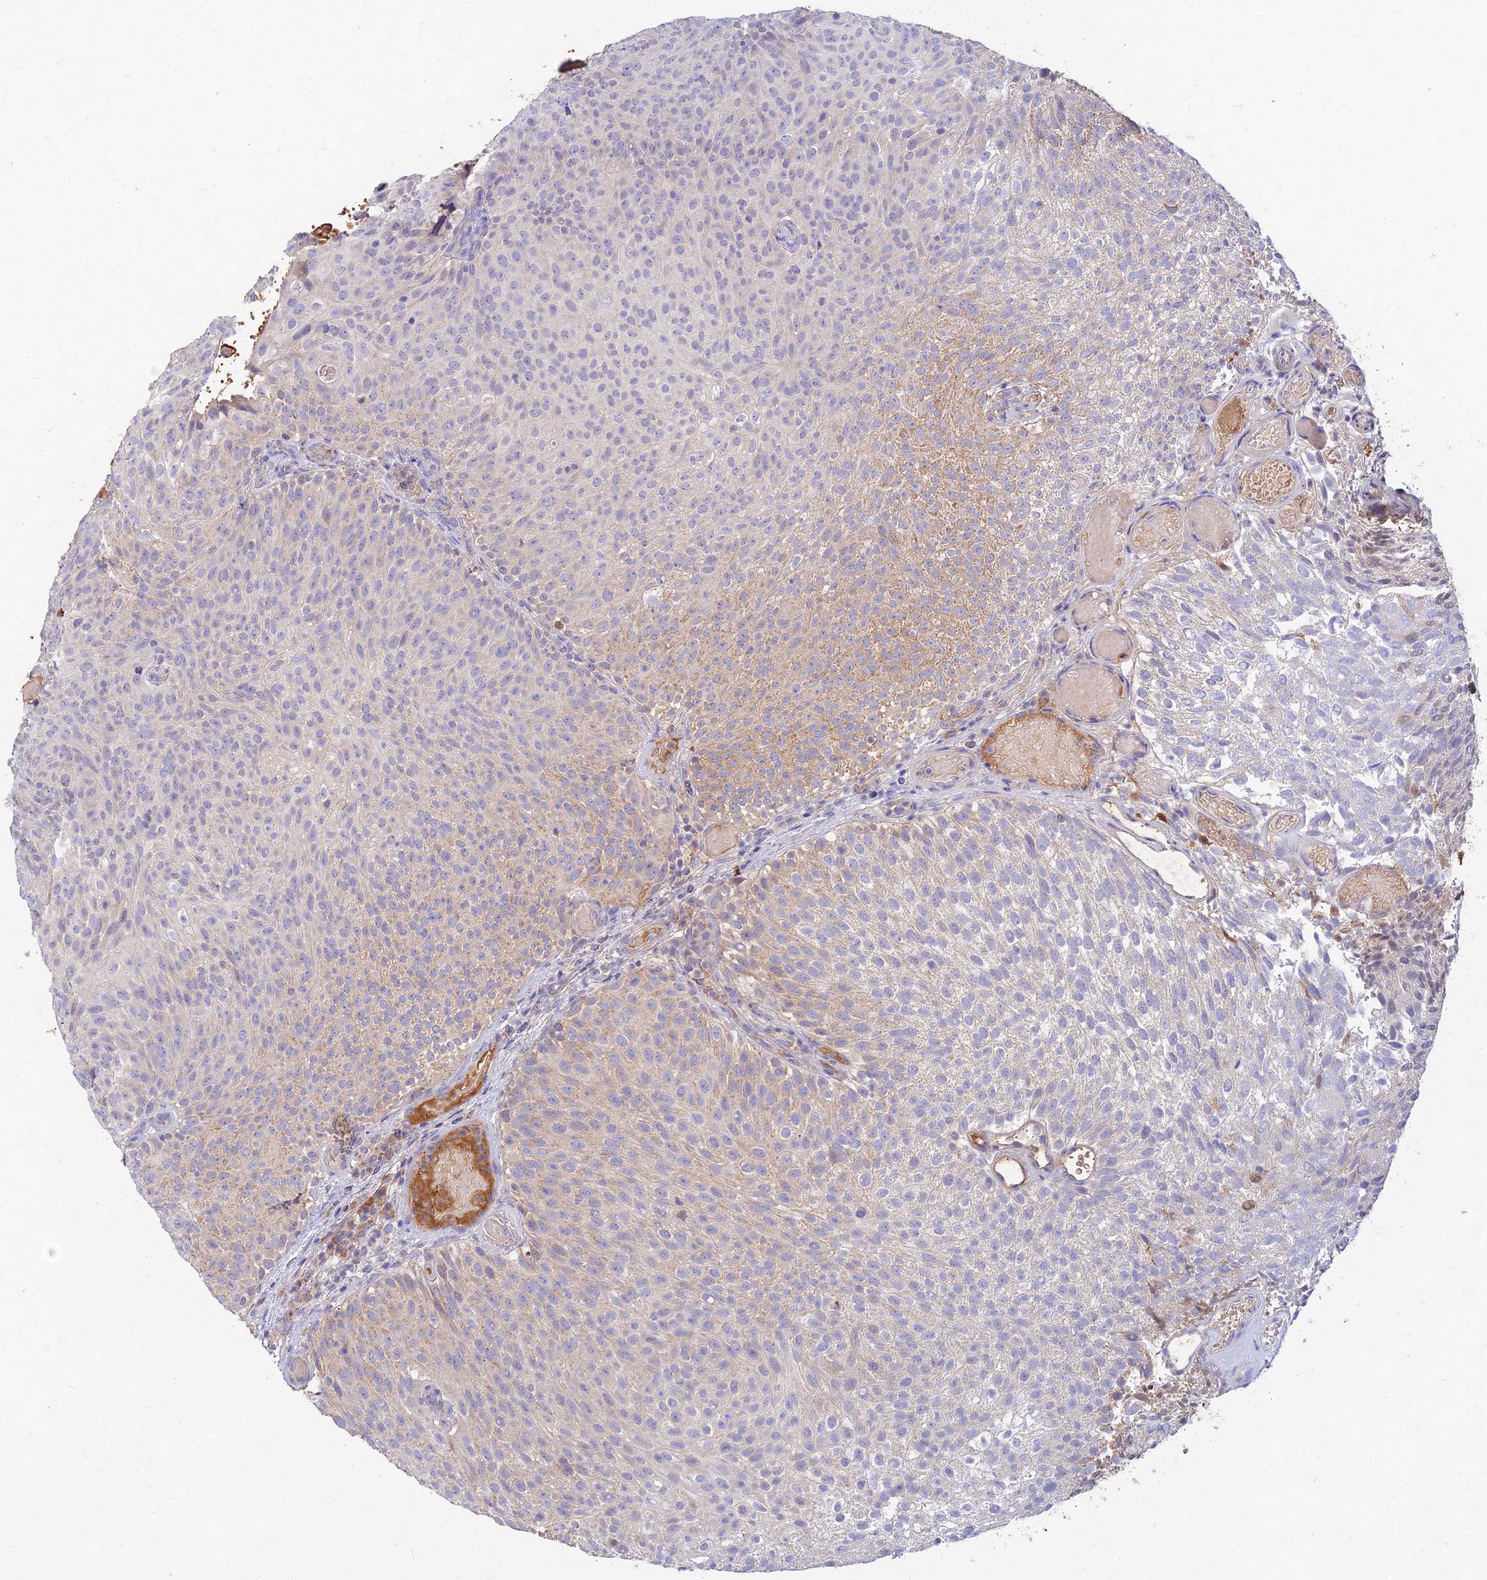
{"staining": {"intensity": "negative", "quantity": "none", "location": "none"}, "tissue": "urothelial cancer", "cell_type": "Tumor cells", "image_type": "cancer", "snomed": [{"axis": "morphology", "description": "Urothelial carcinoma, Low grade"}, {"axis": "topography", "description": "Urinary bladder"}], "caption": "This is an immunohistochemistry histopathology image of human low-grade urothelial carcinoma. There is no staining in tumor cells.", "gene": "ACSM5", "patient": {"sex": "male", "age": 78}}